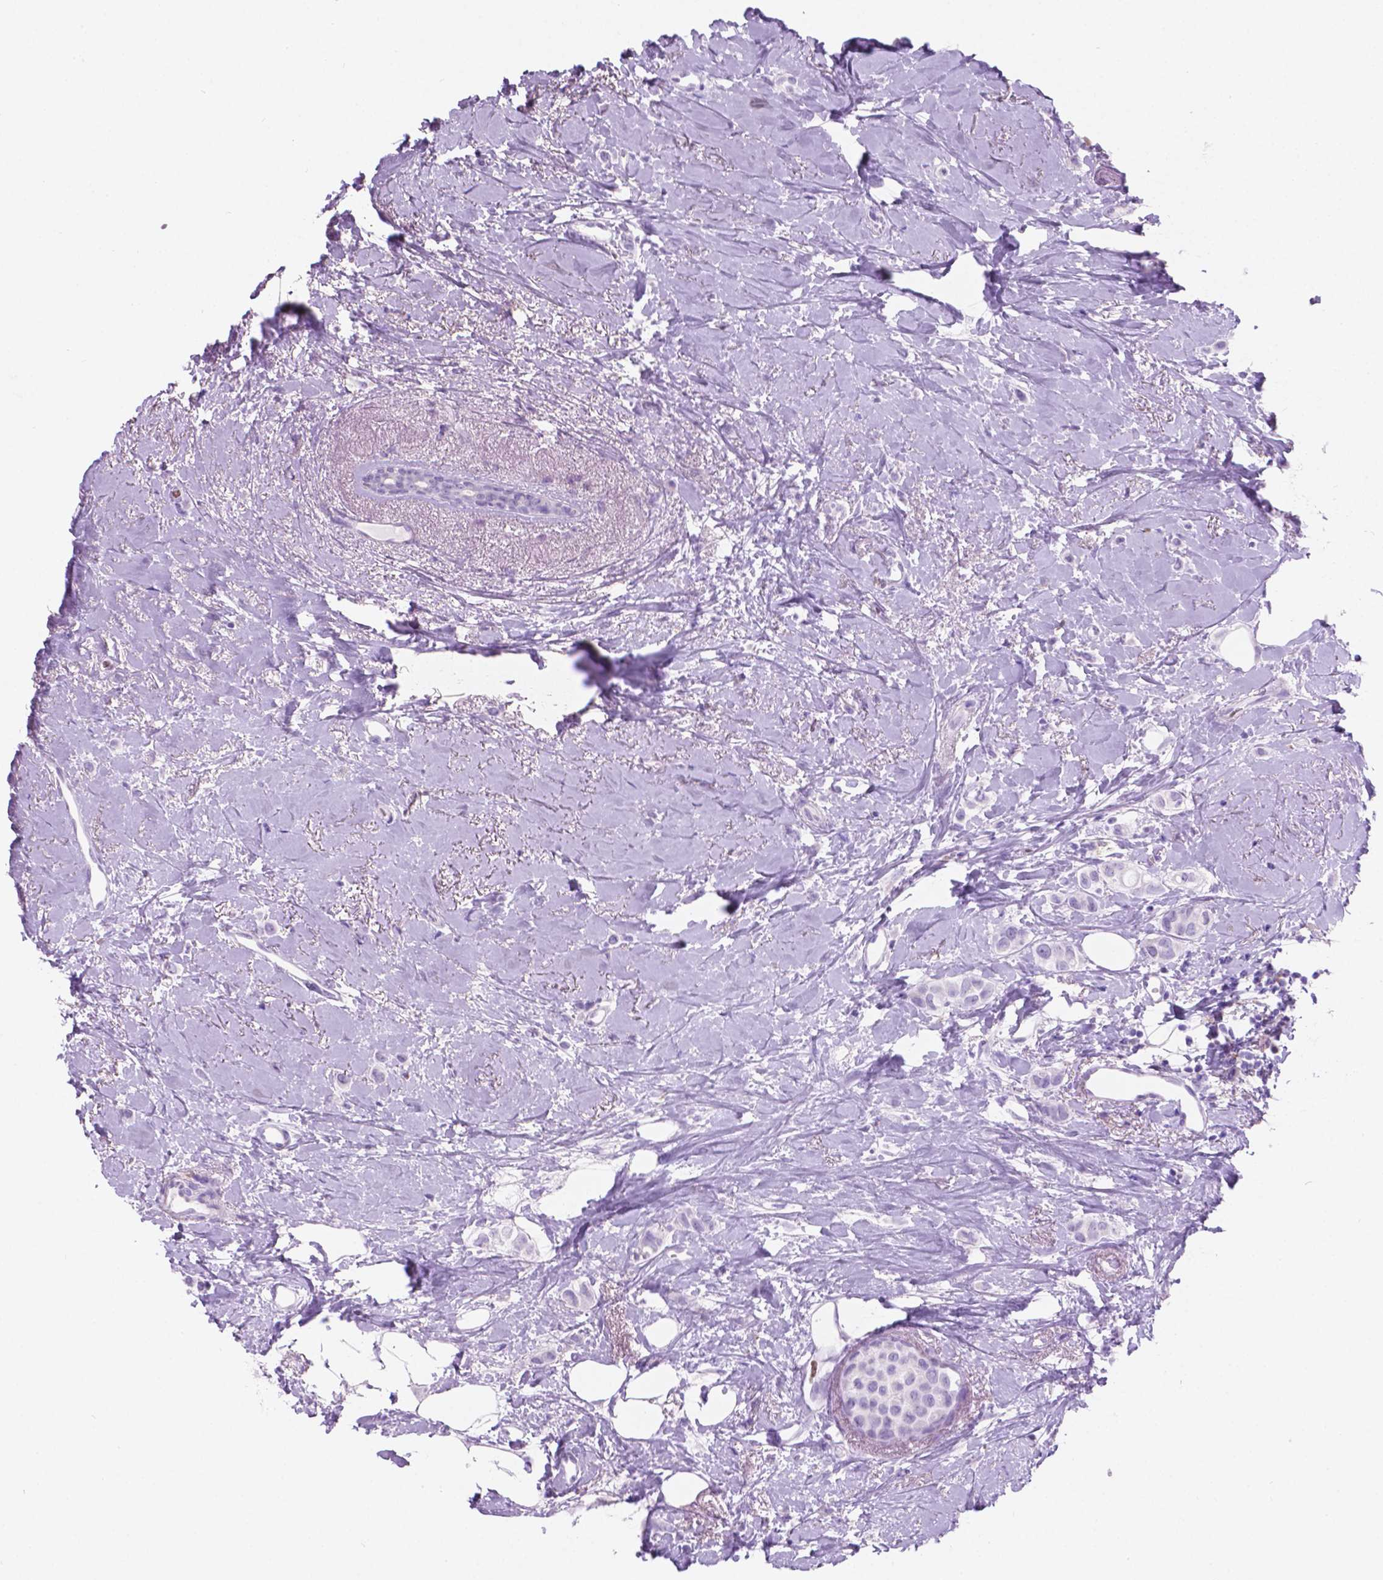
{"staining": {"intensity": "negative", "quantity": "none", "location": "none"}, "tissue": "breast cancer", "cell_type": "Tumor cells", "image_type": "cancer", "snomed": [{"axis": "morphology", "description": "Lobular carcinoma"}, {"axis": "topography", "description": "Breast"}], "caption": "DAB (3,3'-diaminobenzidine) immunohistochemical staining of breast cancer (lobular carcinoma) exhibits no significant staining in tumor cells.", "gene": "GRIN2B", "patient": {"sex": "female", "age": 66}}